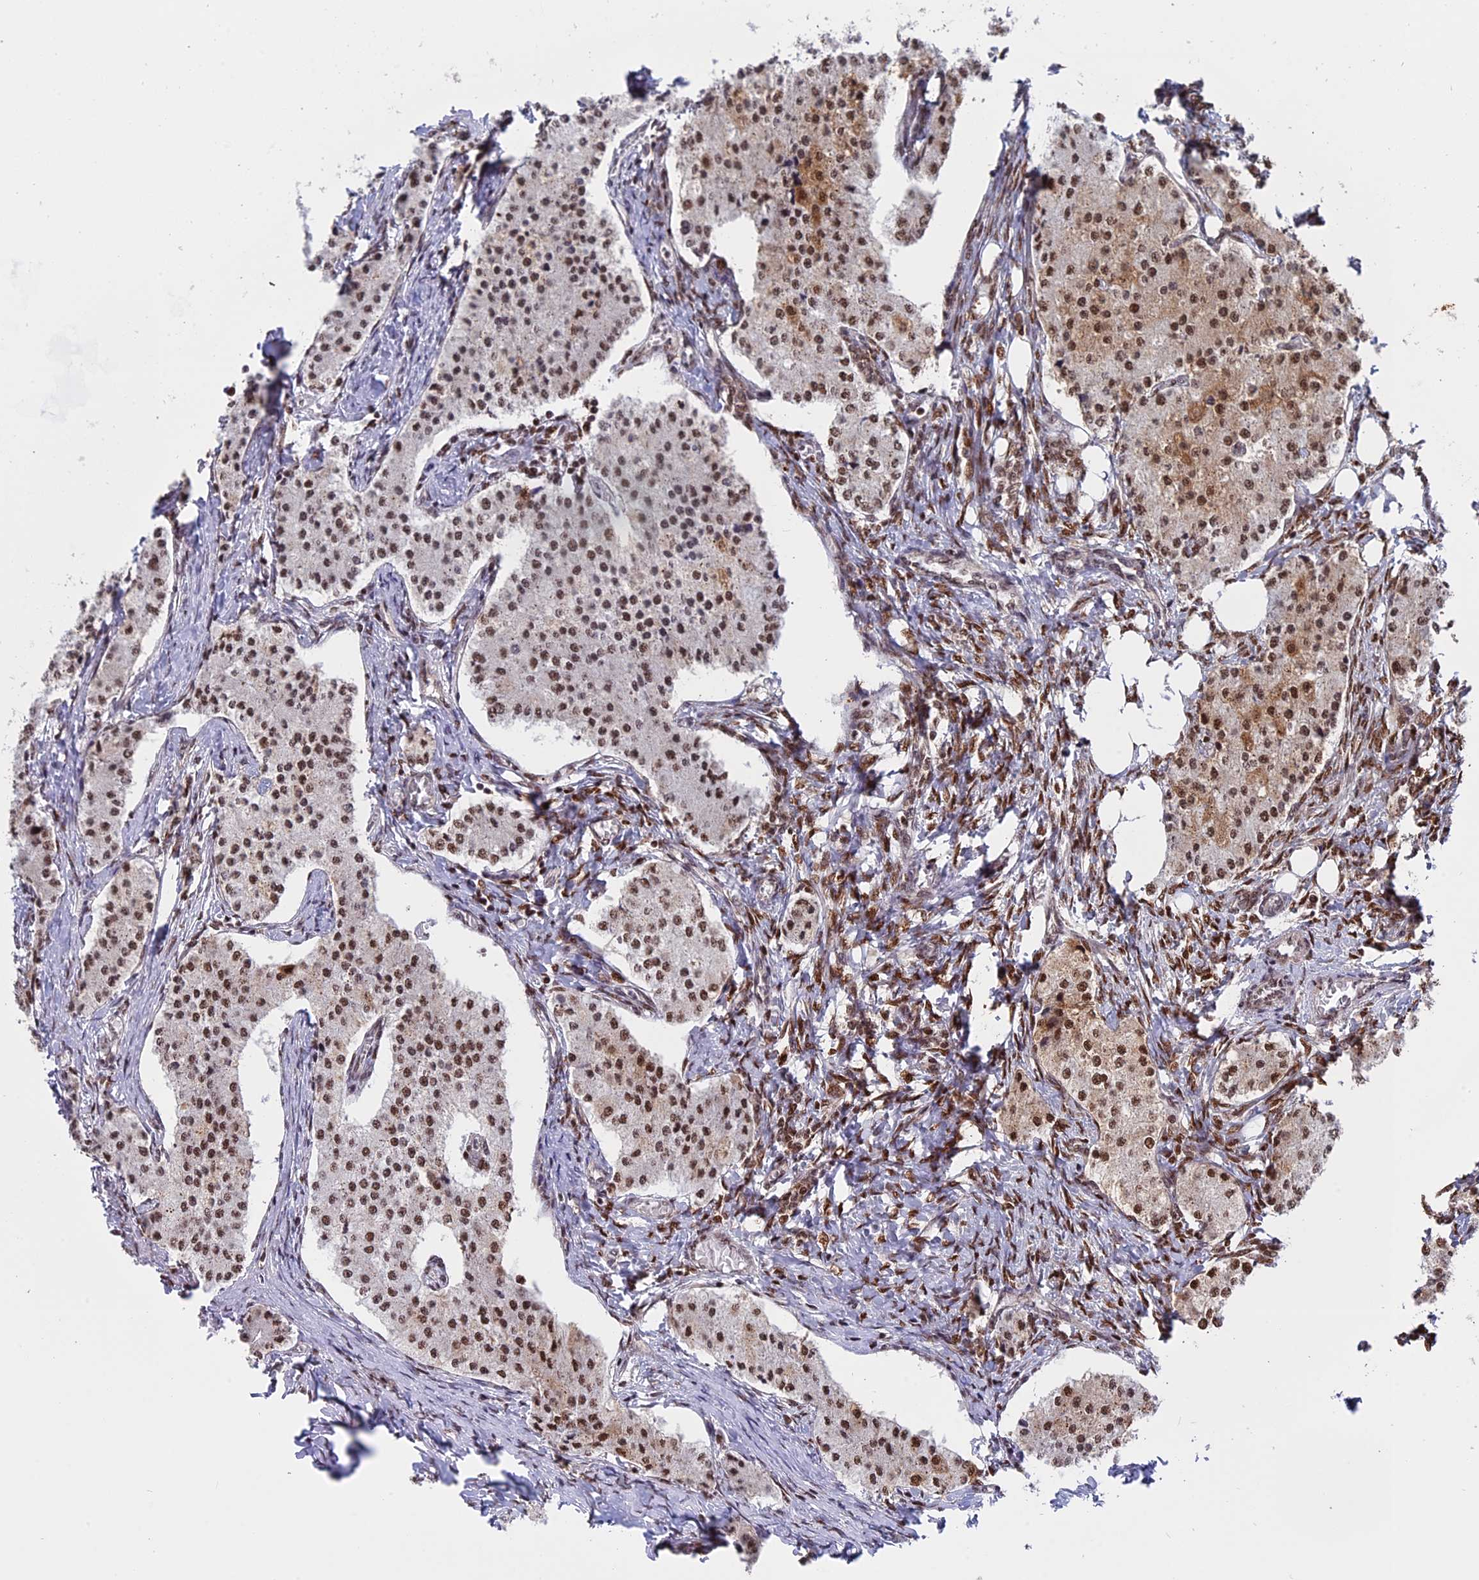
{"staining": {"intensity": "moderate", "quantity": ">75%", "location": "nuclear"}, "tissue": "carcinoid", "cell_type": "Tumor cells", "image_type": "cancer", "snomed": [{"axis": "morphology", "description": "Carcinoid, malignant, NOS"}, {"axis": "topography", "description": "Colon"}], "caption": "Carcinoid stained for a protein displays moderate nuclear positivity in tumor cells.", "gene": "RAMAC", "patient": {"sex": "female", "age": 52}}